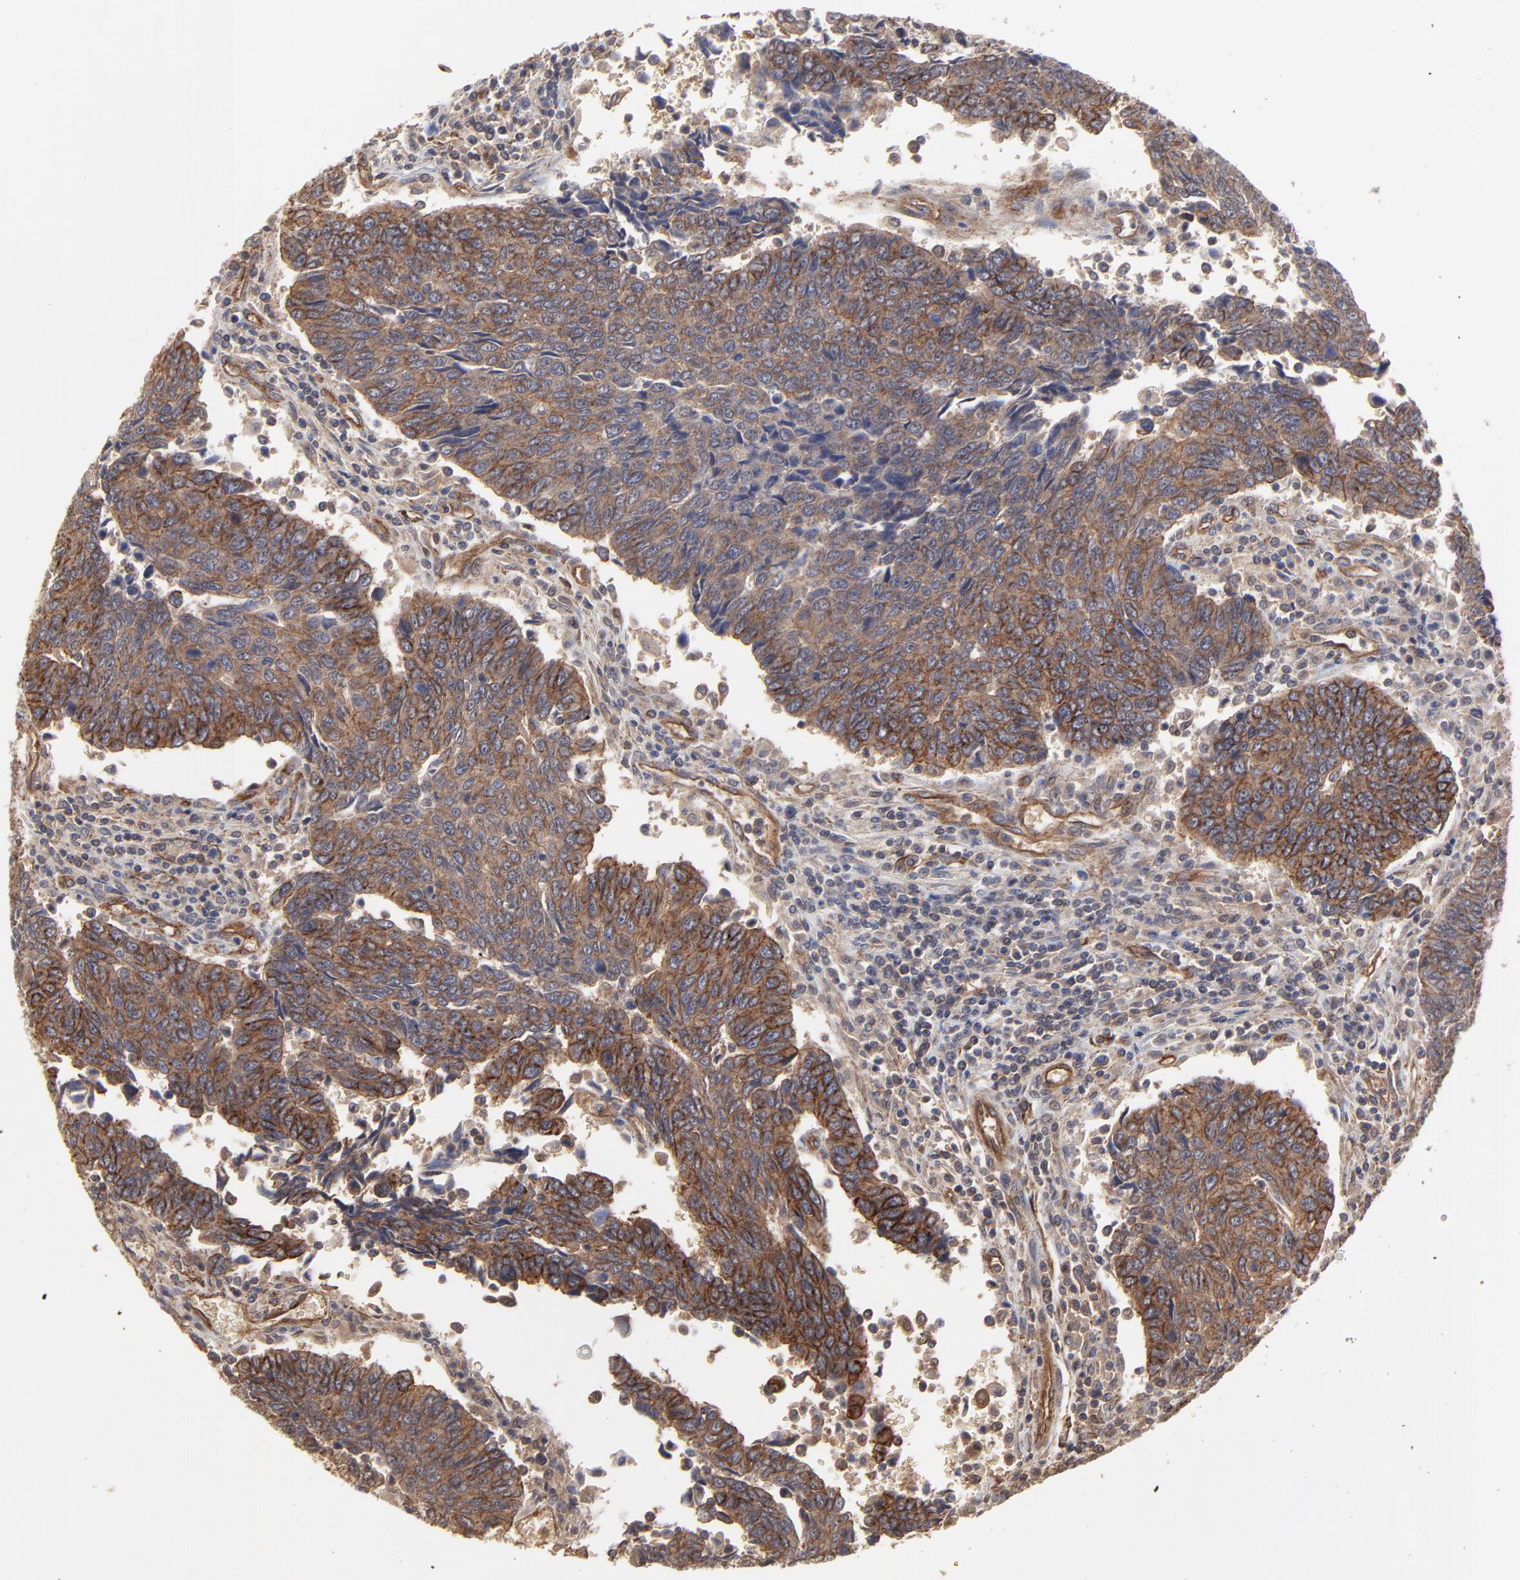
{"staining": {"intensity": "strong", "quantity": ">75%", "location": "cytoplasmic/membranous"}, "tissue": "urothelial cancer", "cell_type": "Tumor cells", "image_type": "cancer", "snomed": [{"axis": "morphology", "description": "Urothelial carcinoma, High grade"}, {"axis": "topography", "description": "Urinary bladder"}], "caption": "Urothelial cancer tissue demonstrates strong cytoplasmic/membranous staining in approximately >75% of tumor cells", "gene": "ARMT1", "patient": {"sex": "male", "age": 86}}